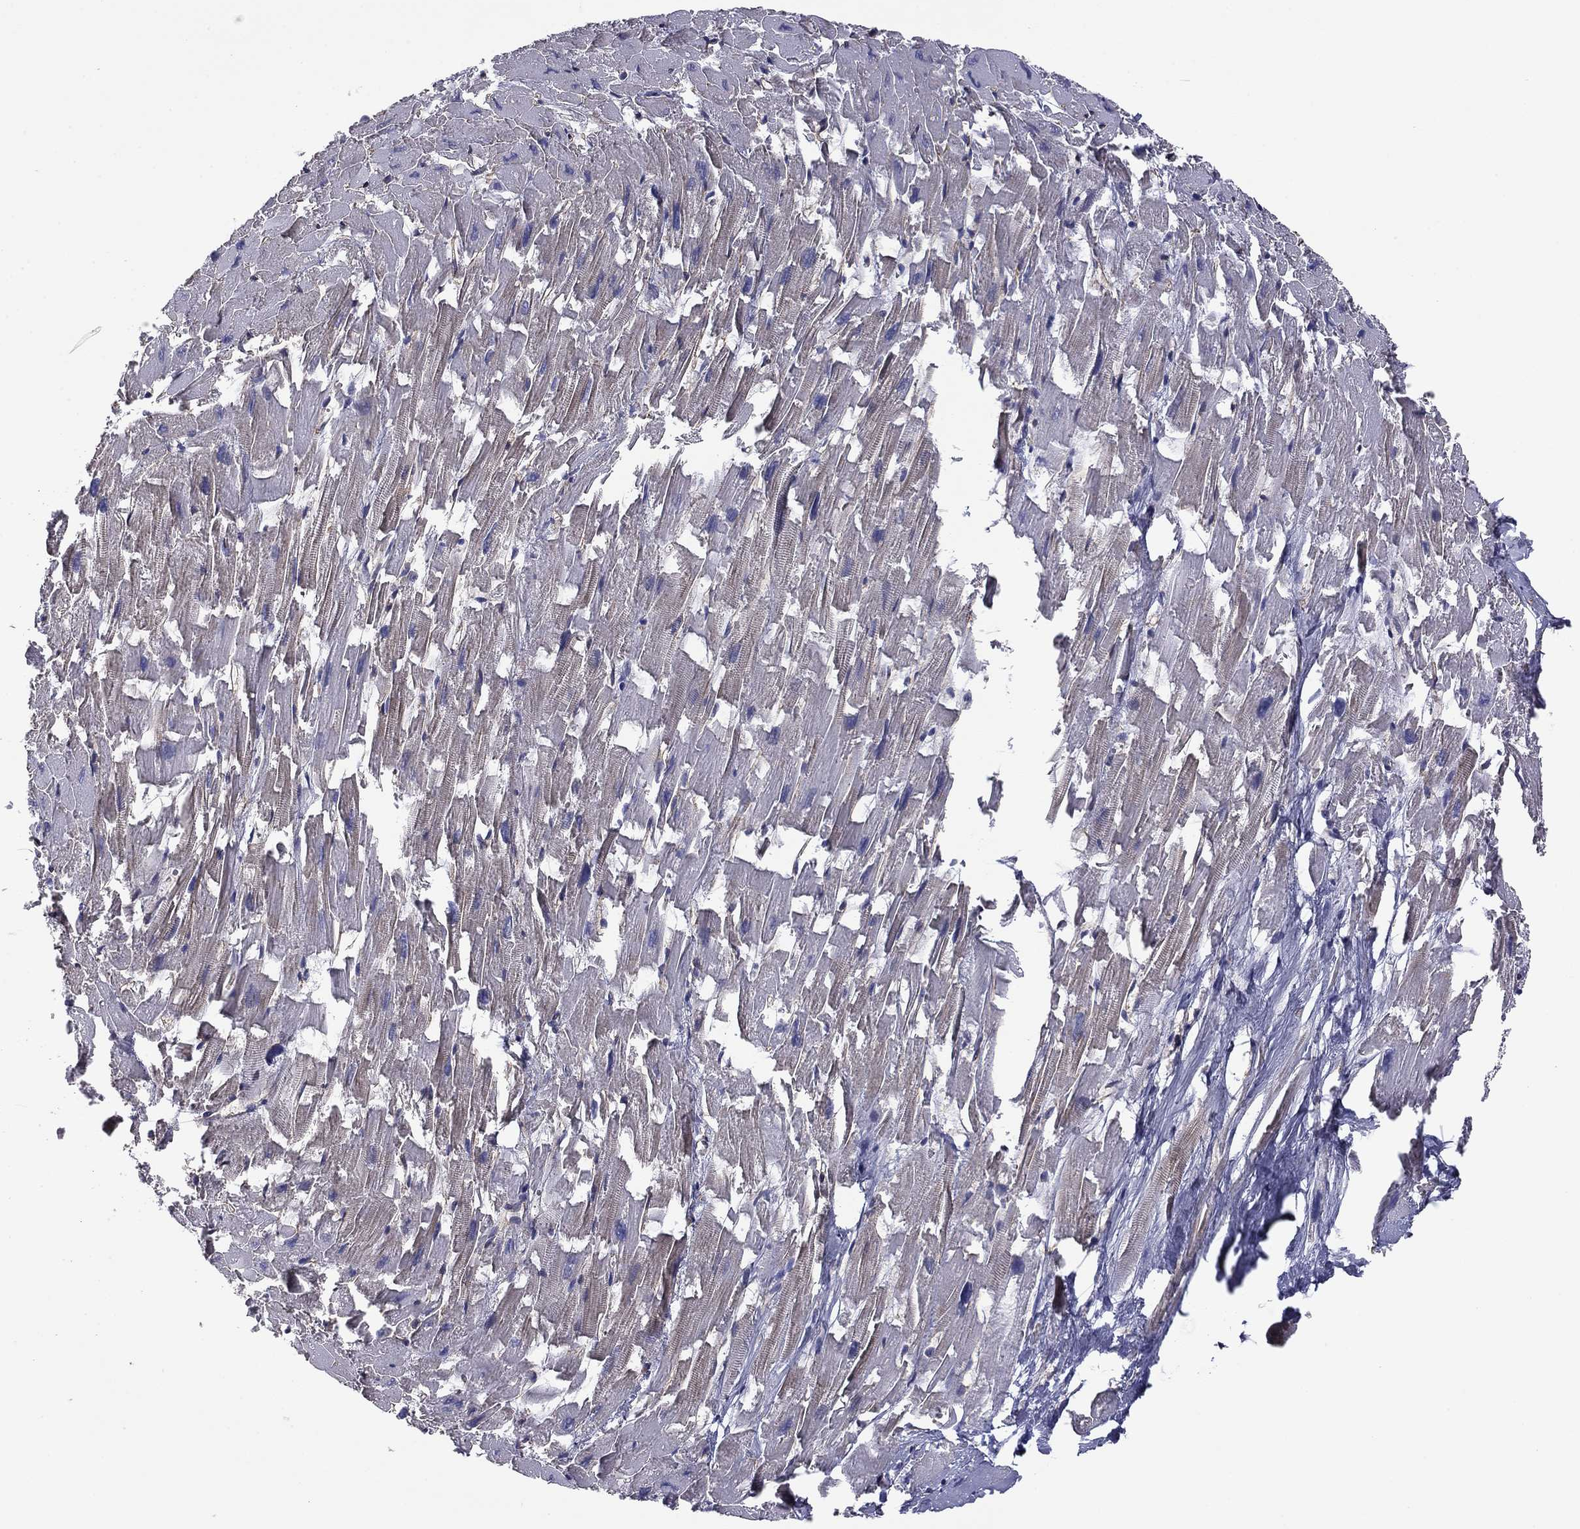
{"staining": {"intensity": "weak", "quantity": "25%-75%", "location": "cytoplasmic/membranous"}, "tissue": "heart muscle", "cell_type": "Cardiomyocytes", "image_type": "normal", "snomed": [{"axis": "morphology", "description": "Normal tissue, NOS"}, {"axis": "topography", "description": "Heart"}], "caption": "IHC (DAB (3,3'-diaminobenzidine)) staining of unremarkable heart muscle reveals weak cytoplasmic/membranous protein staining in about 25%-75% of cardiomyocytes. (DAB IHC, brown staining for protein, blue staining for nuclei).", "gene": "TCHH", "patient": {"sex": "female", "age": 64}}